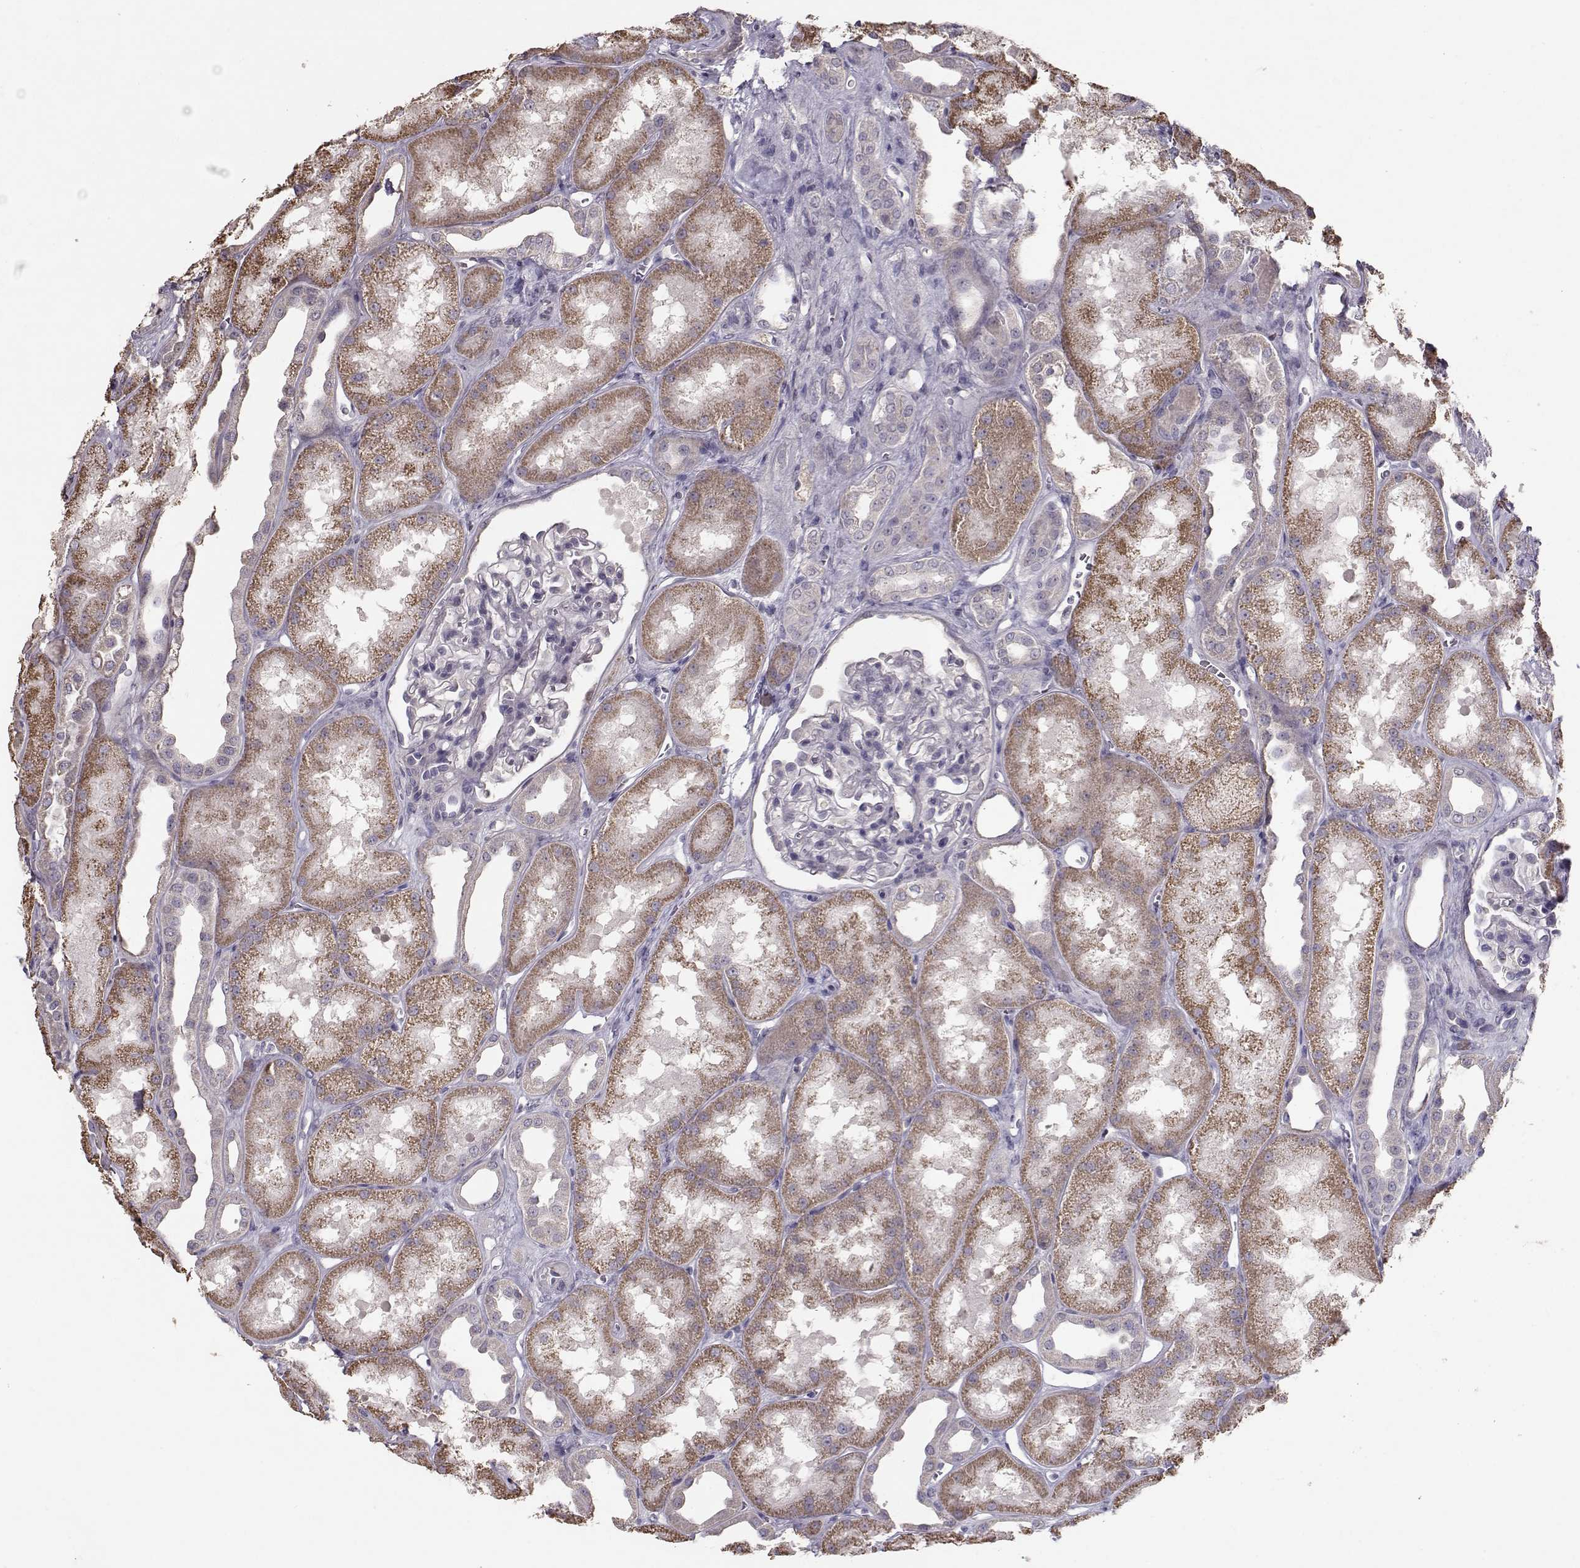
{"staining": {"intensity": "negative", "quantity": "none", "location": "none"}, "tissue": "kidney", "cell_type": "Cells in glomeruli", "image_type": "normal", "snomed": [{"axis": "morphology", "description": "Normal tissue, NOS"}, {"axis": "topography", "description": "Kidney"}], "caption": "IHC of unremarkable human kidney exhibits no expression in cells in glomeruli. (DAB IHC visualized using brightfield microscopy, high magnification).", "gene": "PMCH", "patient": {"sex": "male", "age": 61}}